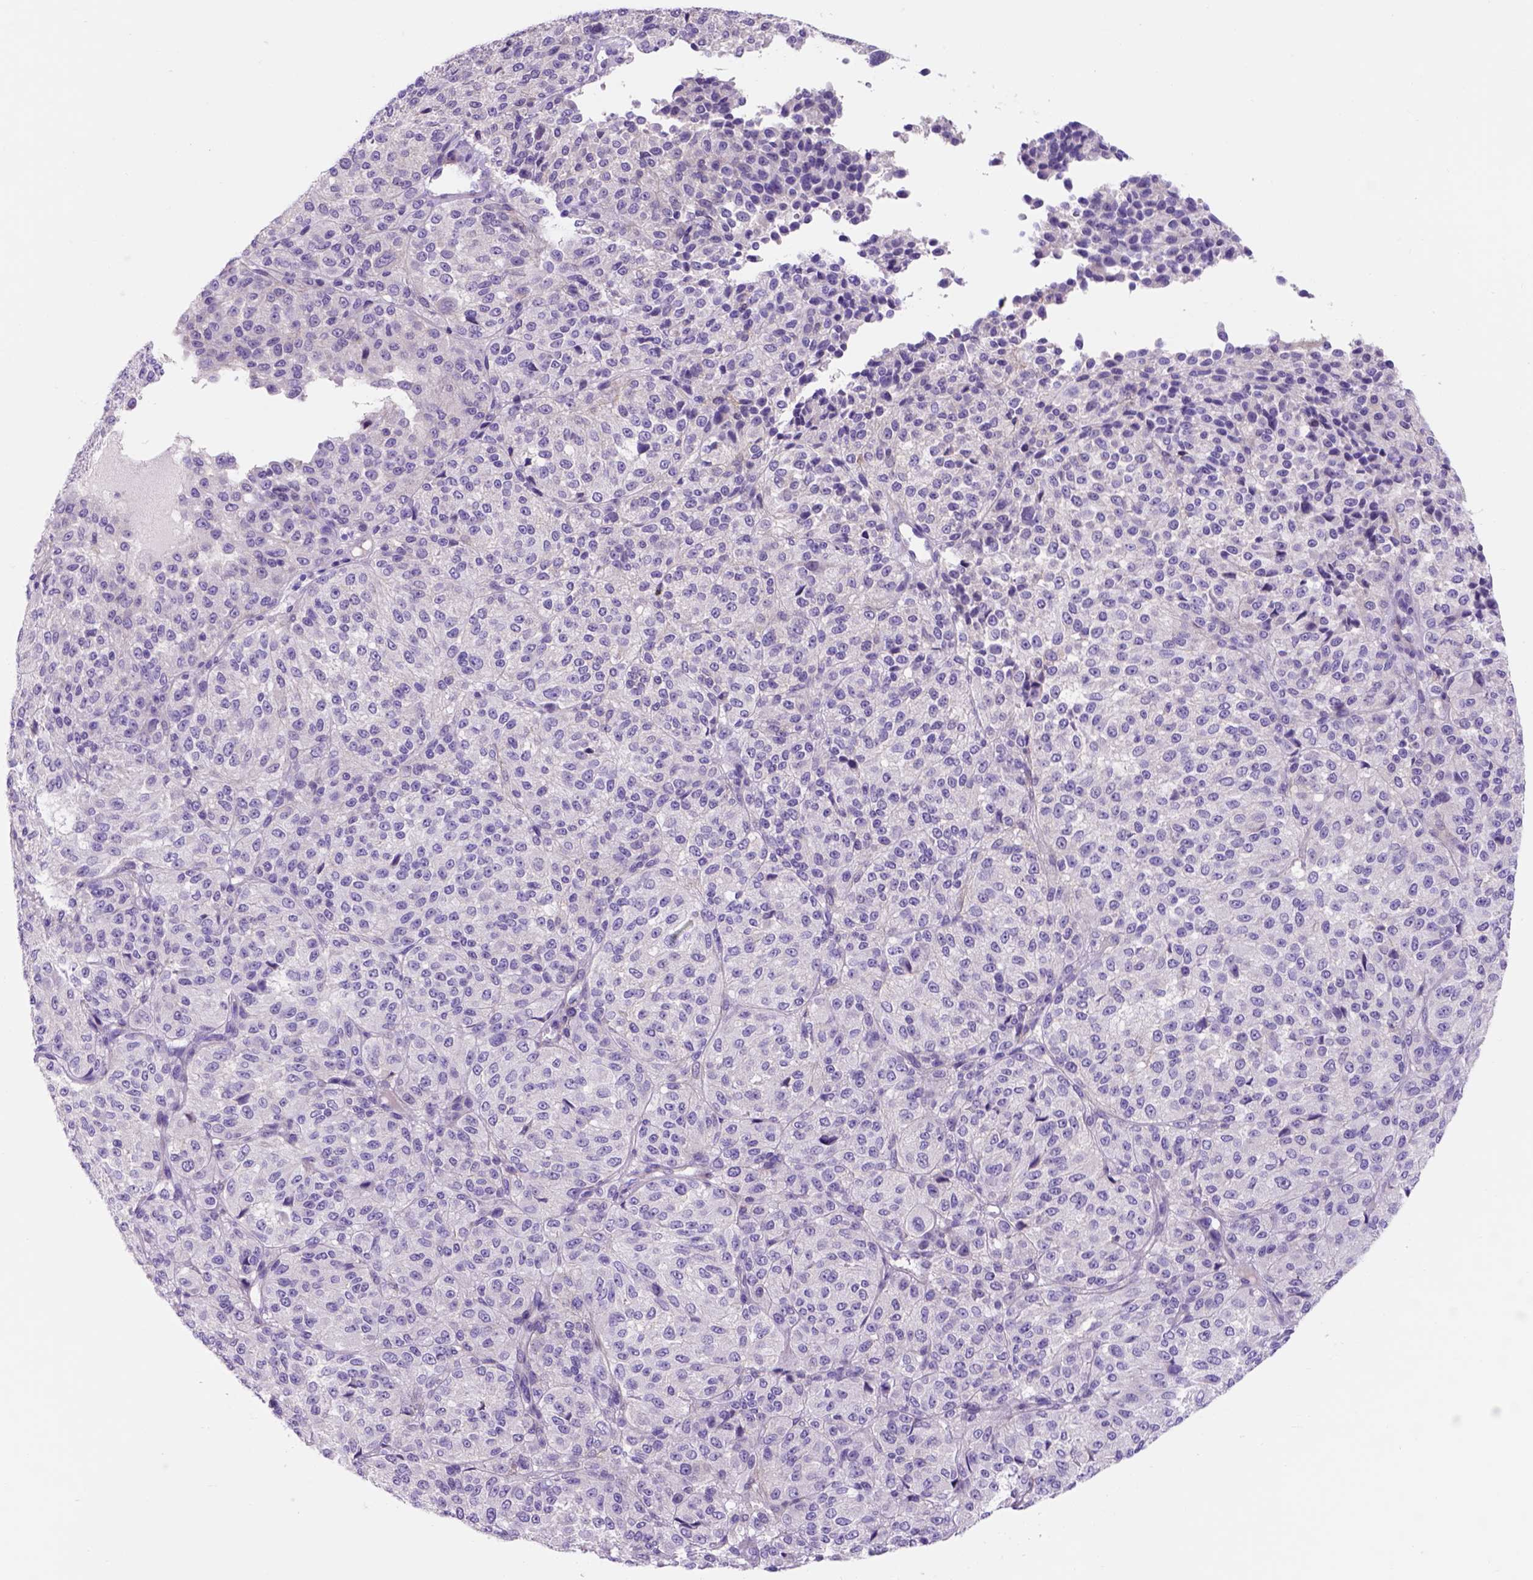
{"staining": {"intensity": "negative", "quantity": "none", "location": "none"}, "tissue": "melanoma", "cell_type": "Tumor cells", "image_type": "cancer", "snomed": [{"axis": "morphology", "description": "Malignant melanoma, Metastatic site"}, {"axis": "topography", "description": "Brain"}], "caption": "This is an IHC image of melanoma. There is no expression in tumor cells.", "gene": "EGFR", "patient": {"sex": "female", "age": 56}}